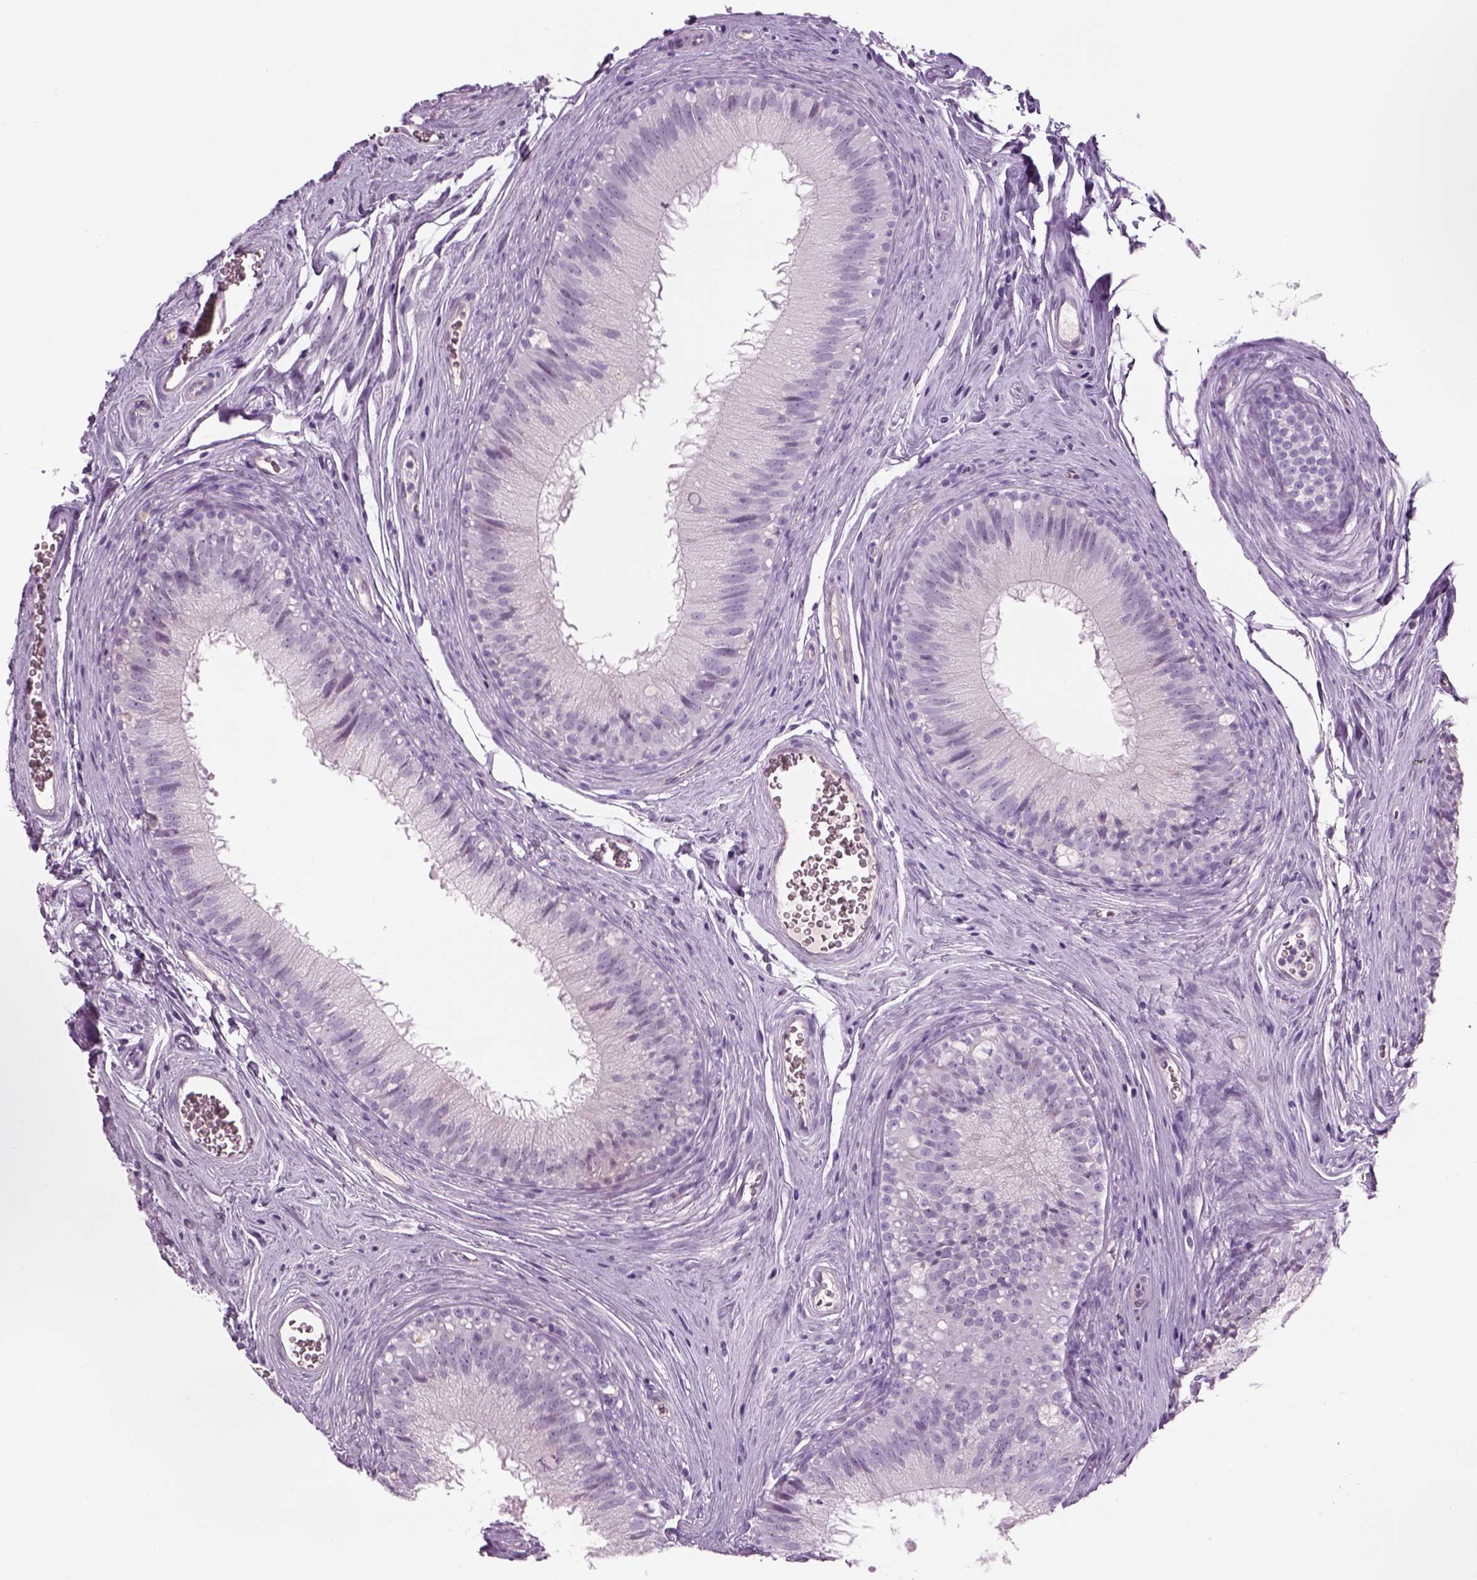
{"staining": {"intensity": "negative", "quantity": "none", "location": "none"}, "tissue": "epididymis", "cell_type": "Glandular cells", "image_type": "normal", "snomed": [{"axis": "morphology", "description": "Normal tissue, NOS"}, {"axis": "topography", "description": "Epididymis"}], "caption": "Immunohistochemistry (IHC) image of unremarkable human epididymis stained for a protein (brown), which displays no positivity in glandular cells.", "gene": "GAS2L2", "patient": {"sex": "male", "age": 37}}